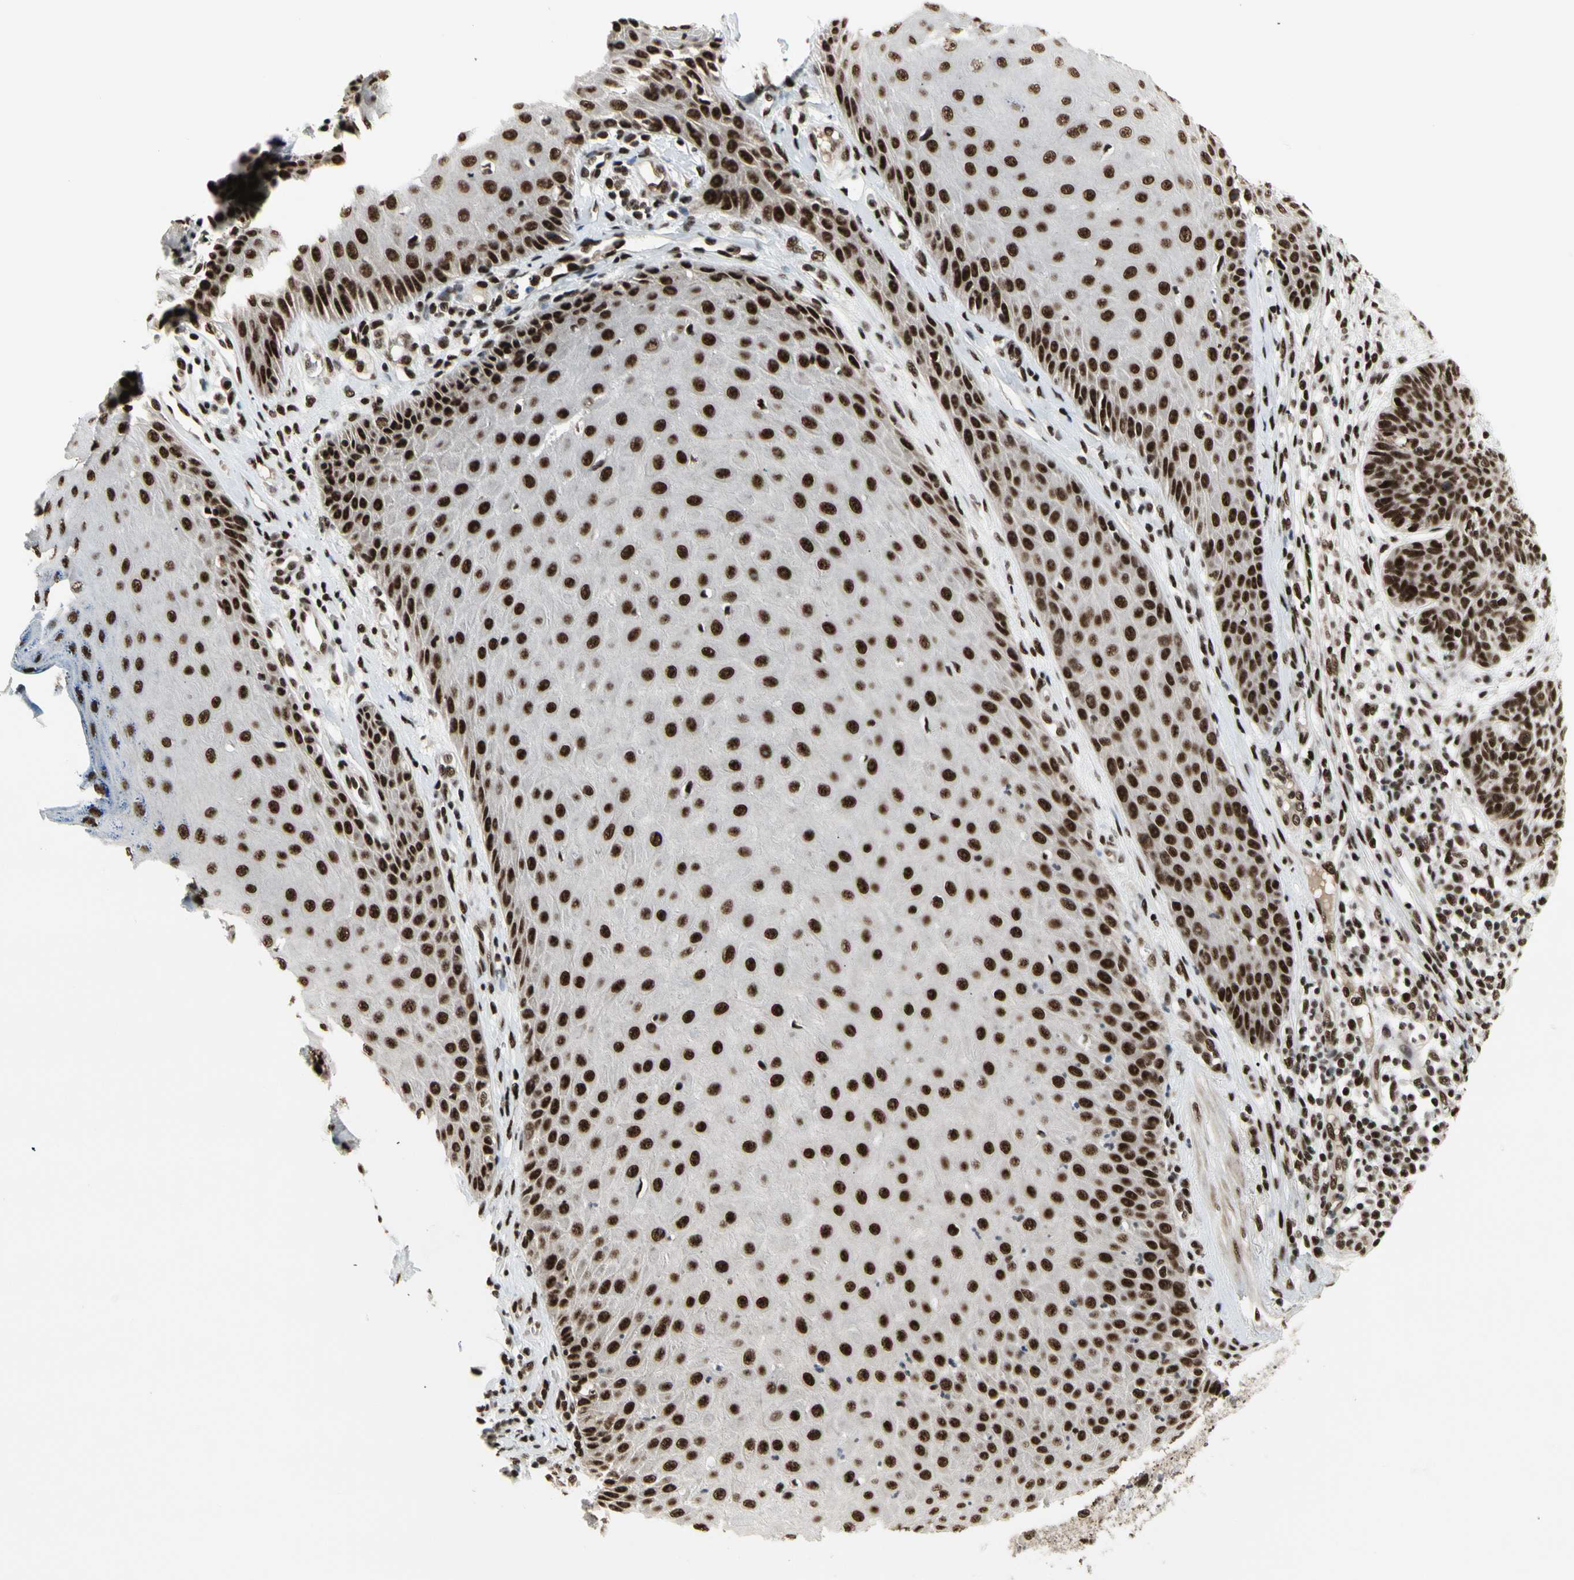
{"staining": {"intensity": "strong", "quantity": ">75%", "location": "nuclear"}, "tissue": "skin cancer", "cell_type": "Tumor cells", "image_type": "cancer", "snomed": [{"axis": "morphology", "description": "Normal tissue, NOS"}, {"axis": "morphology", "description": "Basal cell carcinoma"}, {"axis": "topography", "description": "Skin"}], "caption": "Basal cell carcinoma (skin) stained with a protein marker demonstrates strong staining in tumor cells.", "gene": "SRSF11", "patient": {"sex": "male", "age": 52}}